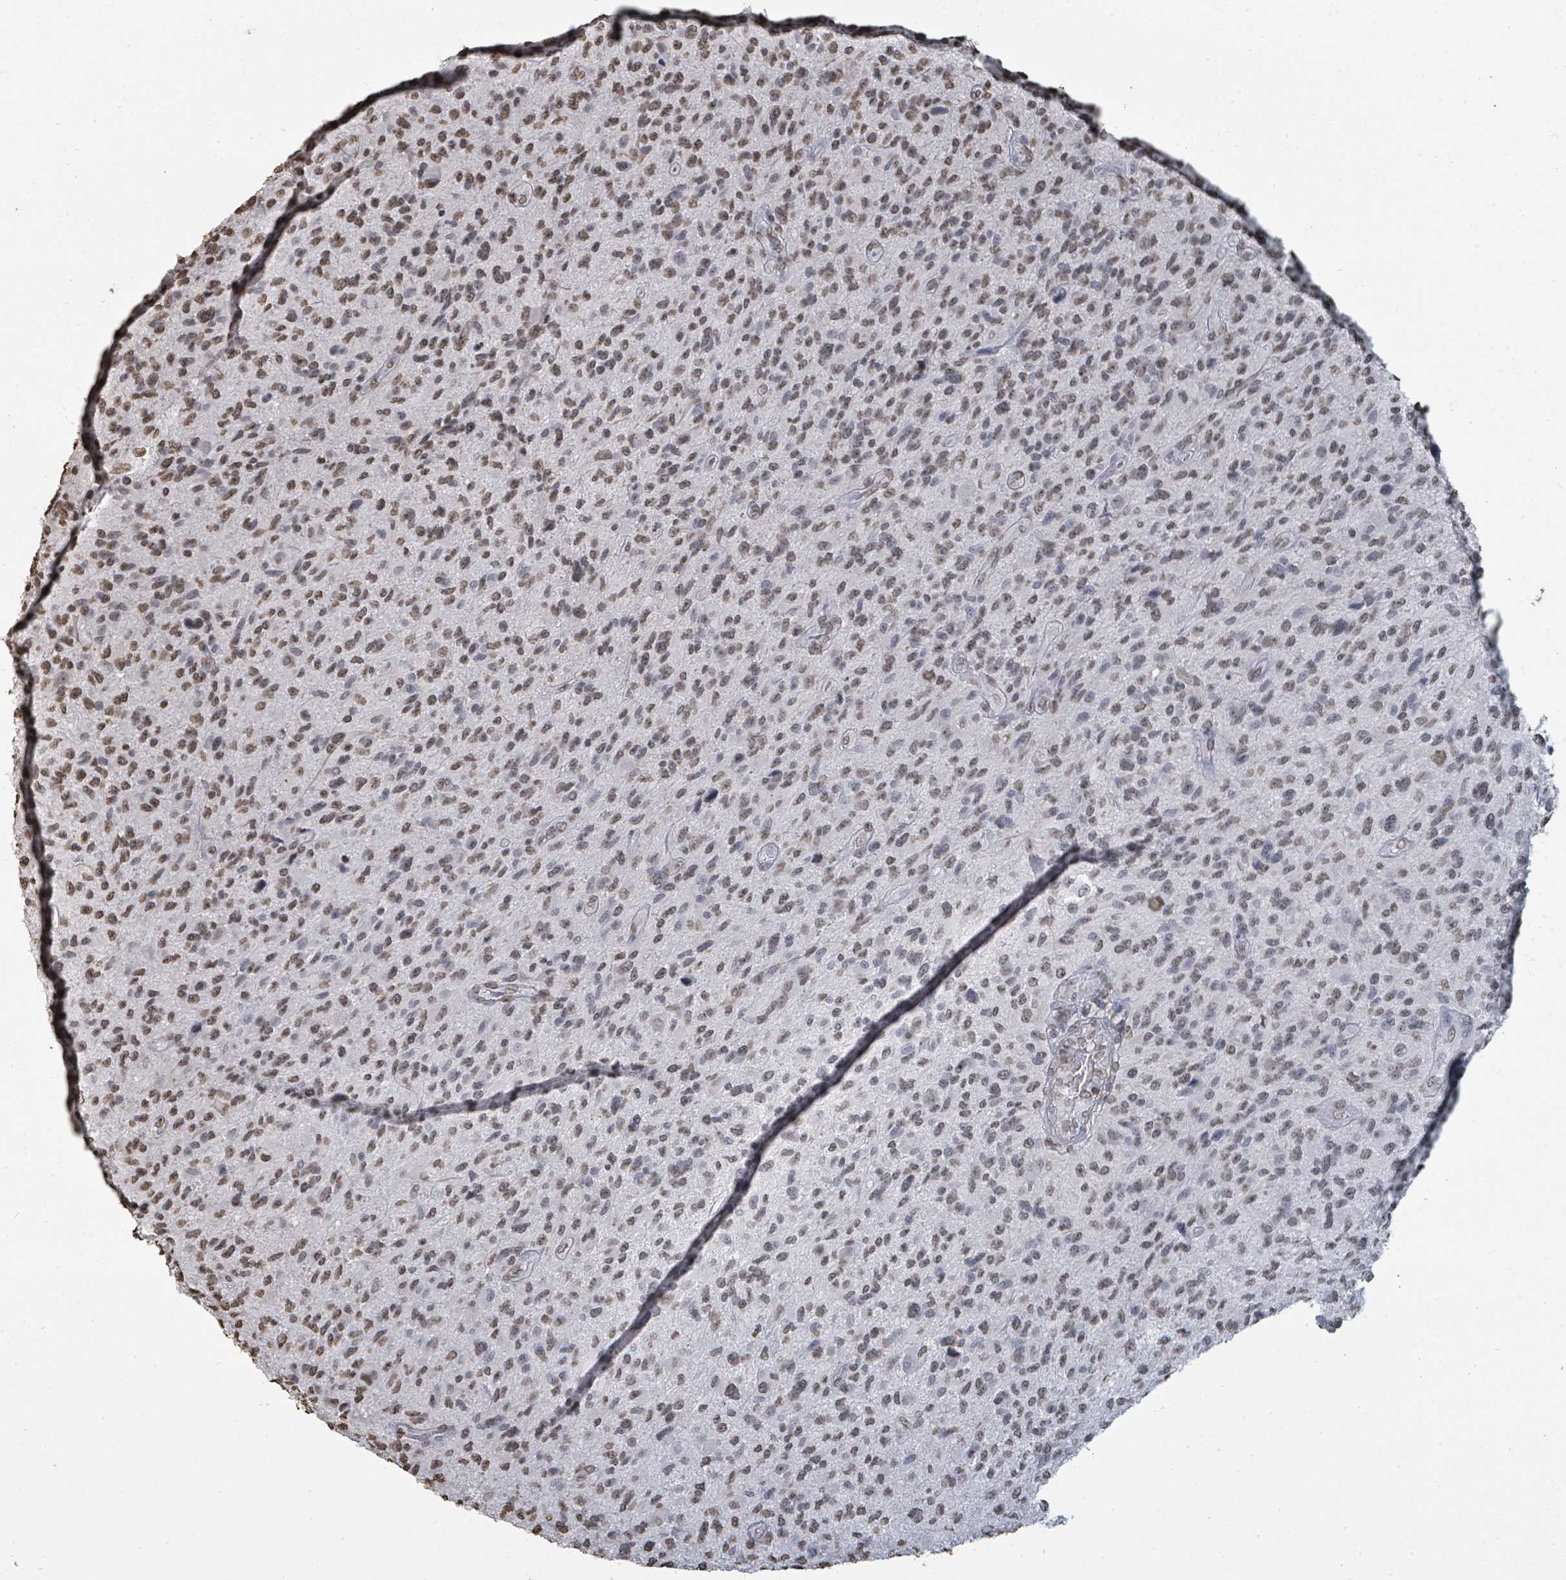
{"staining": {"intensity": "moderate", "quantity": "25%-75%", "location": "nuclear"}, "tissue": "glioma", "cell_type": "Tumor cells", "image_type": "cancer", "snomed": [{"axis": "morphology", "description": "Glioma, malignant, High grade"}, {"axis": "topography", "description": "Brain"}], "caption": "DAB (3,3'-diaminobenzidine) immunohistochemical staining of glioma reveals moderate nuclear protein positivity in about 25%-75% of tumor cells. (Brightfield microscopy of DAB IHC at high magnification).", "gene": "MRPS12", "patient": {"sex": "male", "age": 47}}